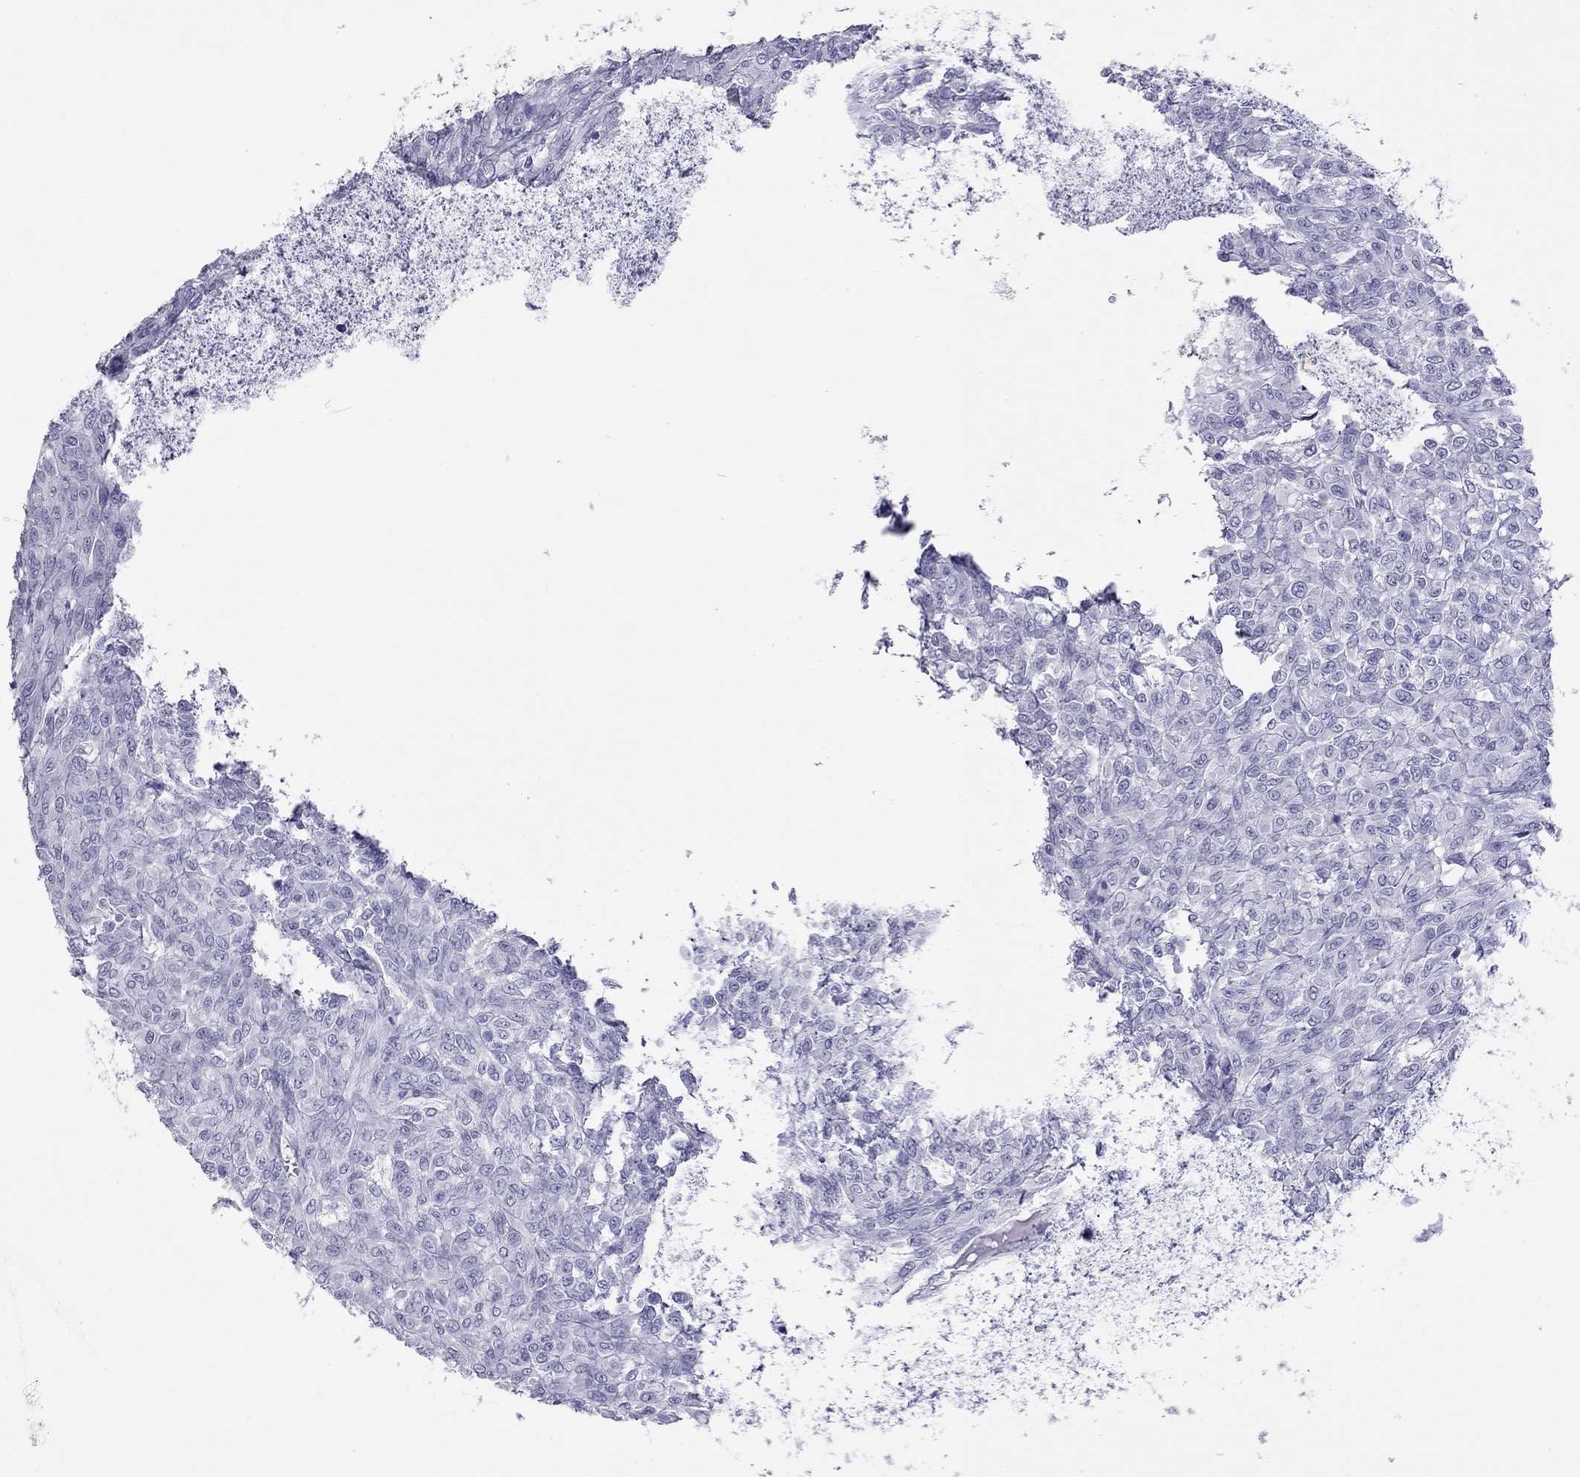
{"staining": {"intensity": "negative", "quantity": "none", "location": "none"}, "tissue": "renal cancer", "cell_type": "Tumor cells", "image_type": "cancer", "snomed": [{"axis": "morphology", "description": "Adenocarcinoma, NOS"}, {"axis": "topography", "description": "Kidney"}], "caption": "IHC image of renal adenocarcinoma stained for a protein (brown), which exhibits no staining in tumor cells.", "gene": "STAG3", "patient": {"sex": "male", "age": 58}}